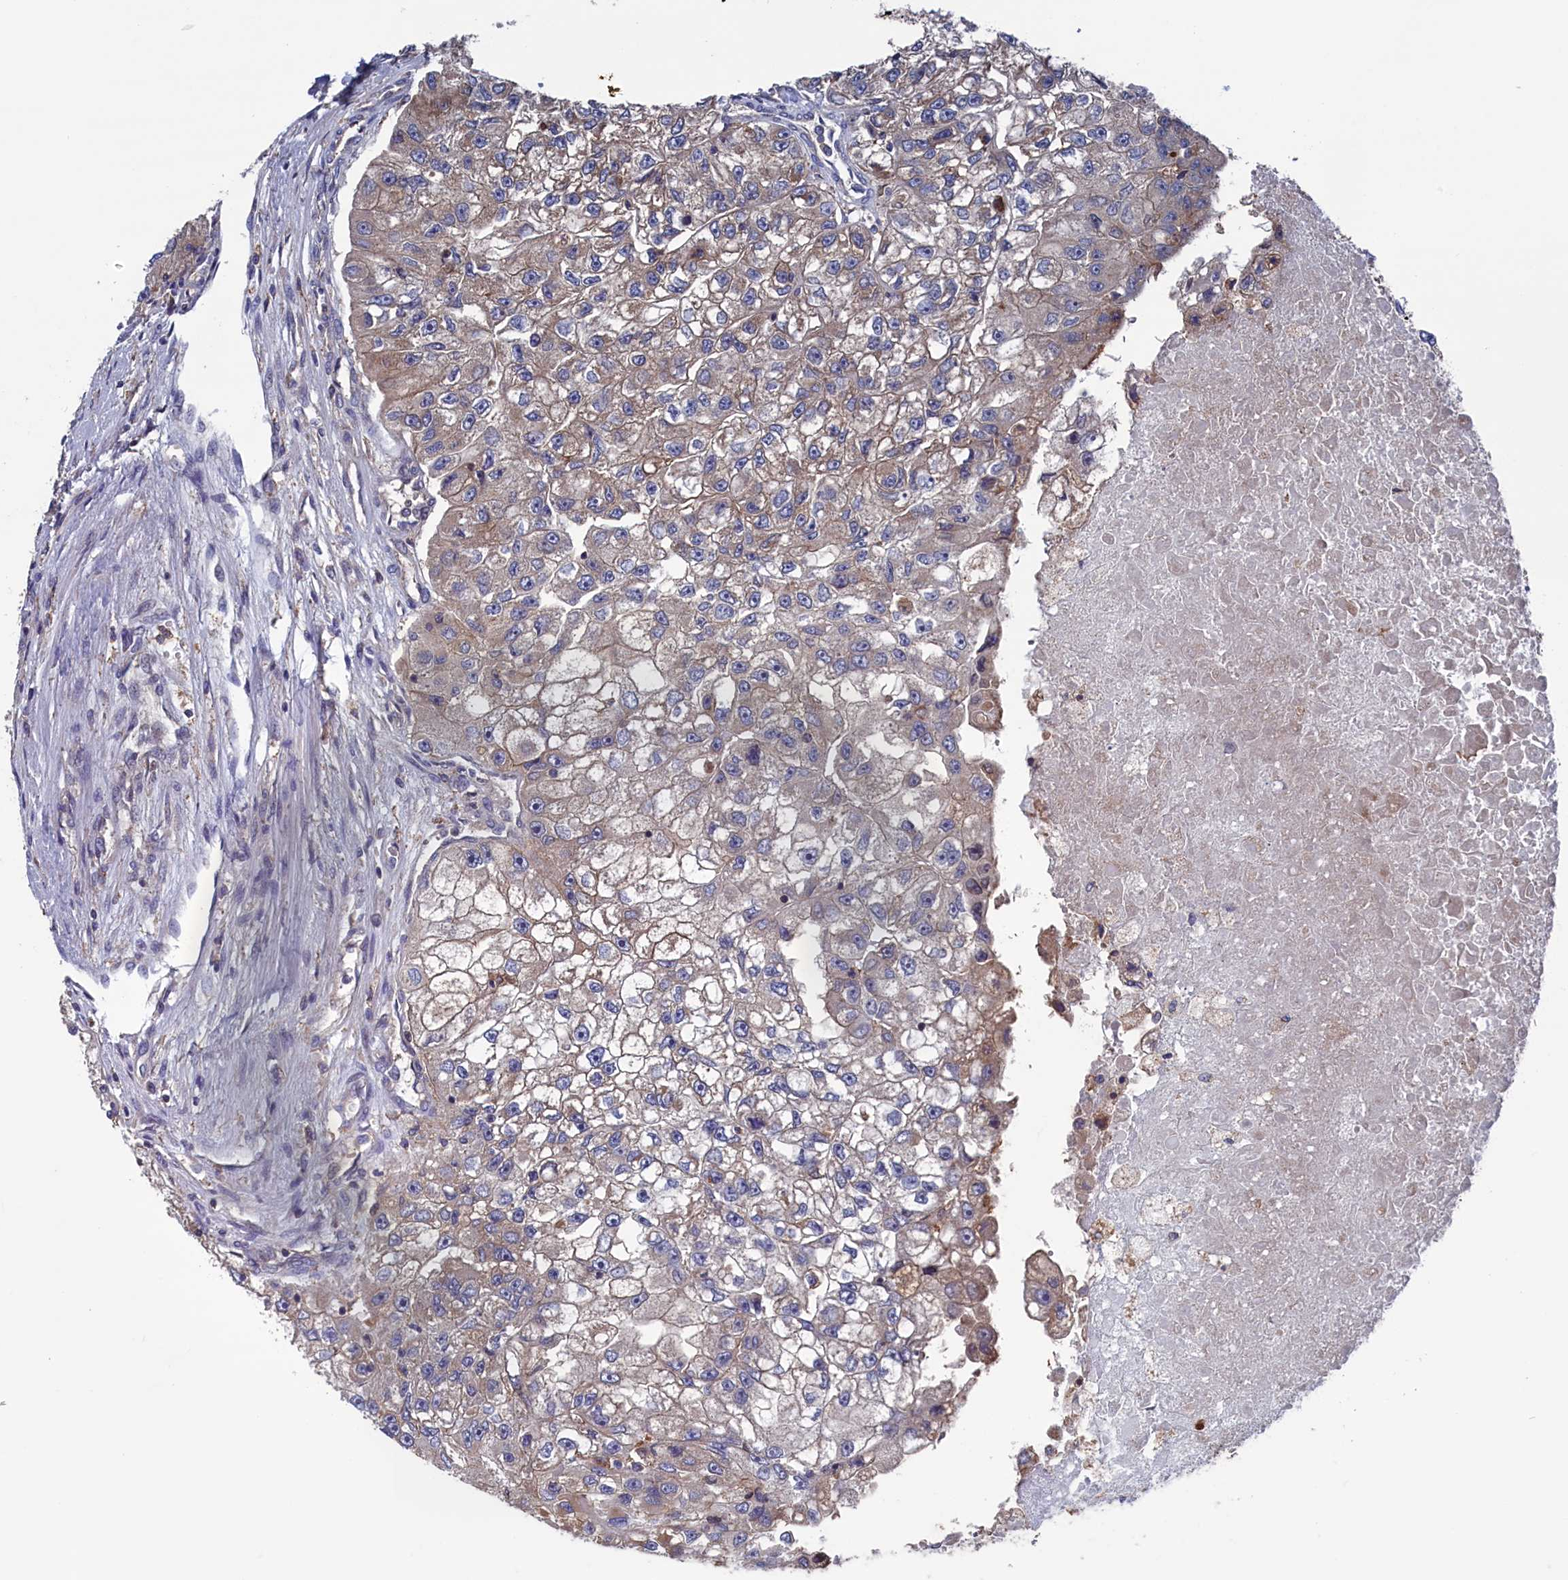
{"staining": {"intensity": "moderate", "quantity": "25%-75%", "location": "cytoplasmic/membranous"}, "tissue": "renal cancer", "cell_type": "Tumor cells", "image_type": "cancer", "snomed": [{"axis": "morphology", "description": "Adenocarcinoma, NOS"}, {"axis": "topography", "description": "Kidney"}], "caption": "A brown stain shows moderate cytoplasmic/membranous expression of a protein in human renal adenocarcinoma tumor cells.", "gene": "SPATA13", "patient": {"sex": "male", "age": 63}}